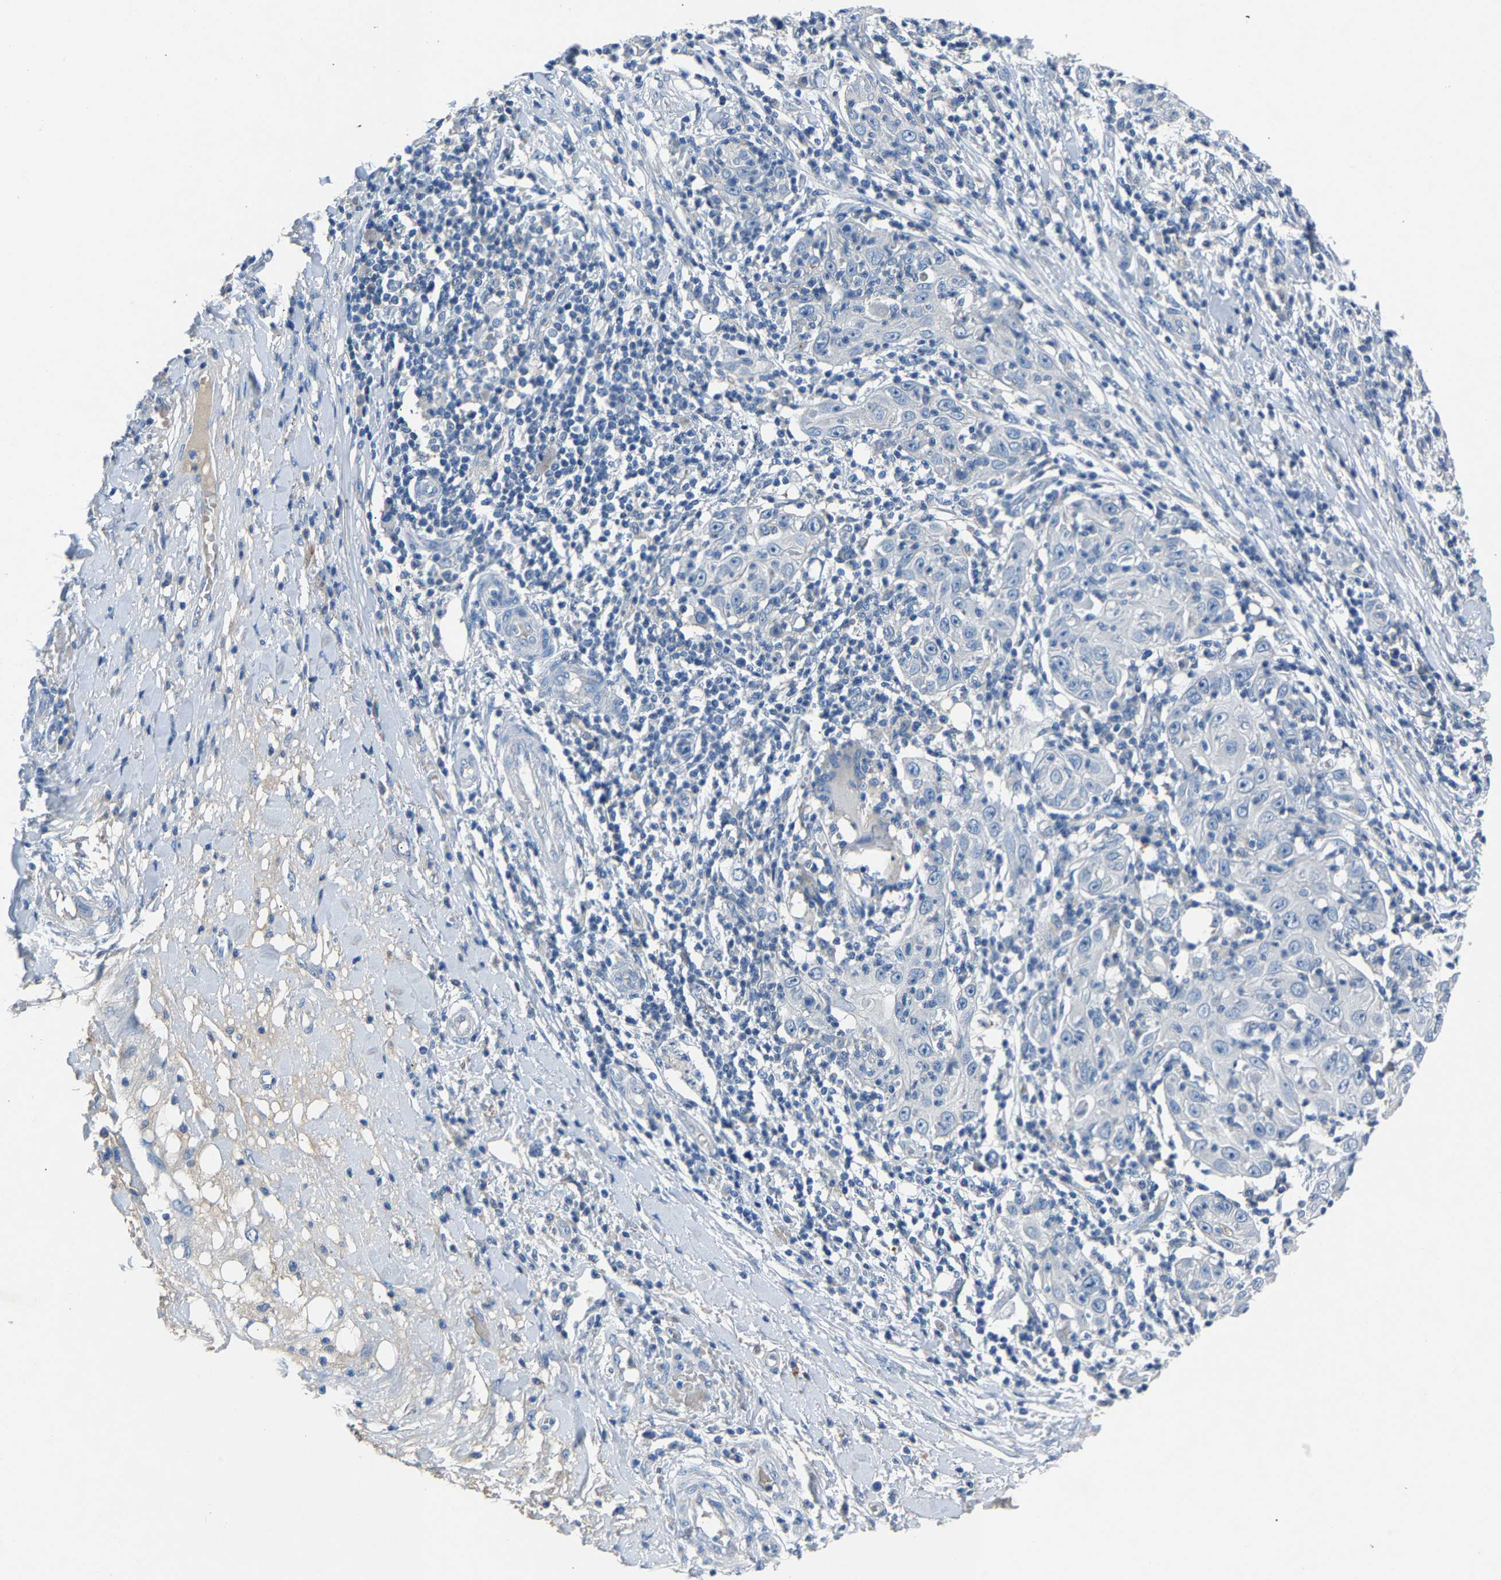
{"staining": {"intensity": "negative", "quantity": "none", "location": "none"}, "tissue": "skin cancer", "cell_type": "Tumor cells", "image_type": "cancer", "snomed": [{"axis": "morphology", "description": "Squamous cell carcinoma, NOS"}, {"axis": "topography", "description": "Skin"}], "caption": "The immunohistochemistry histopathology image has no significant expression in tumor cells of skin cancer (squamous cell carcinoma) tissue.", "gene": "DNAAF5", "patient": {"sex": "female", "age": 88}}